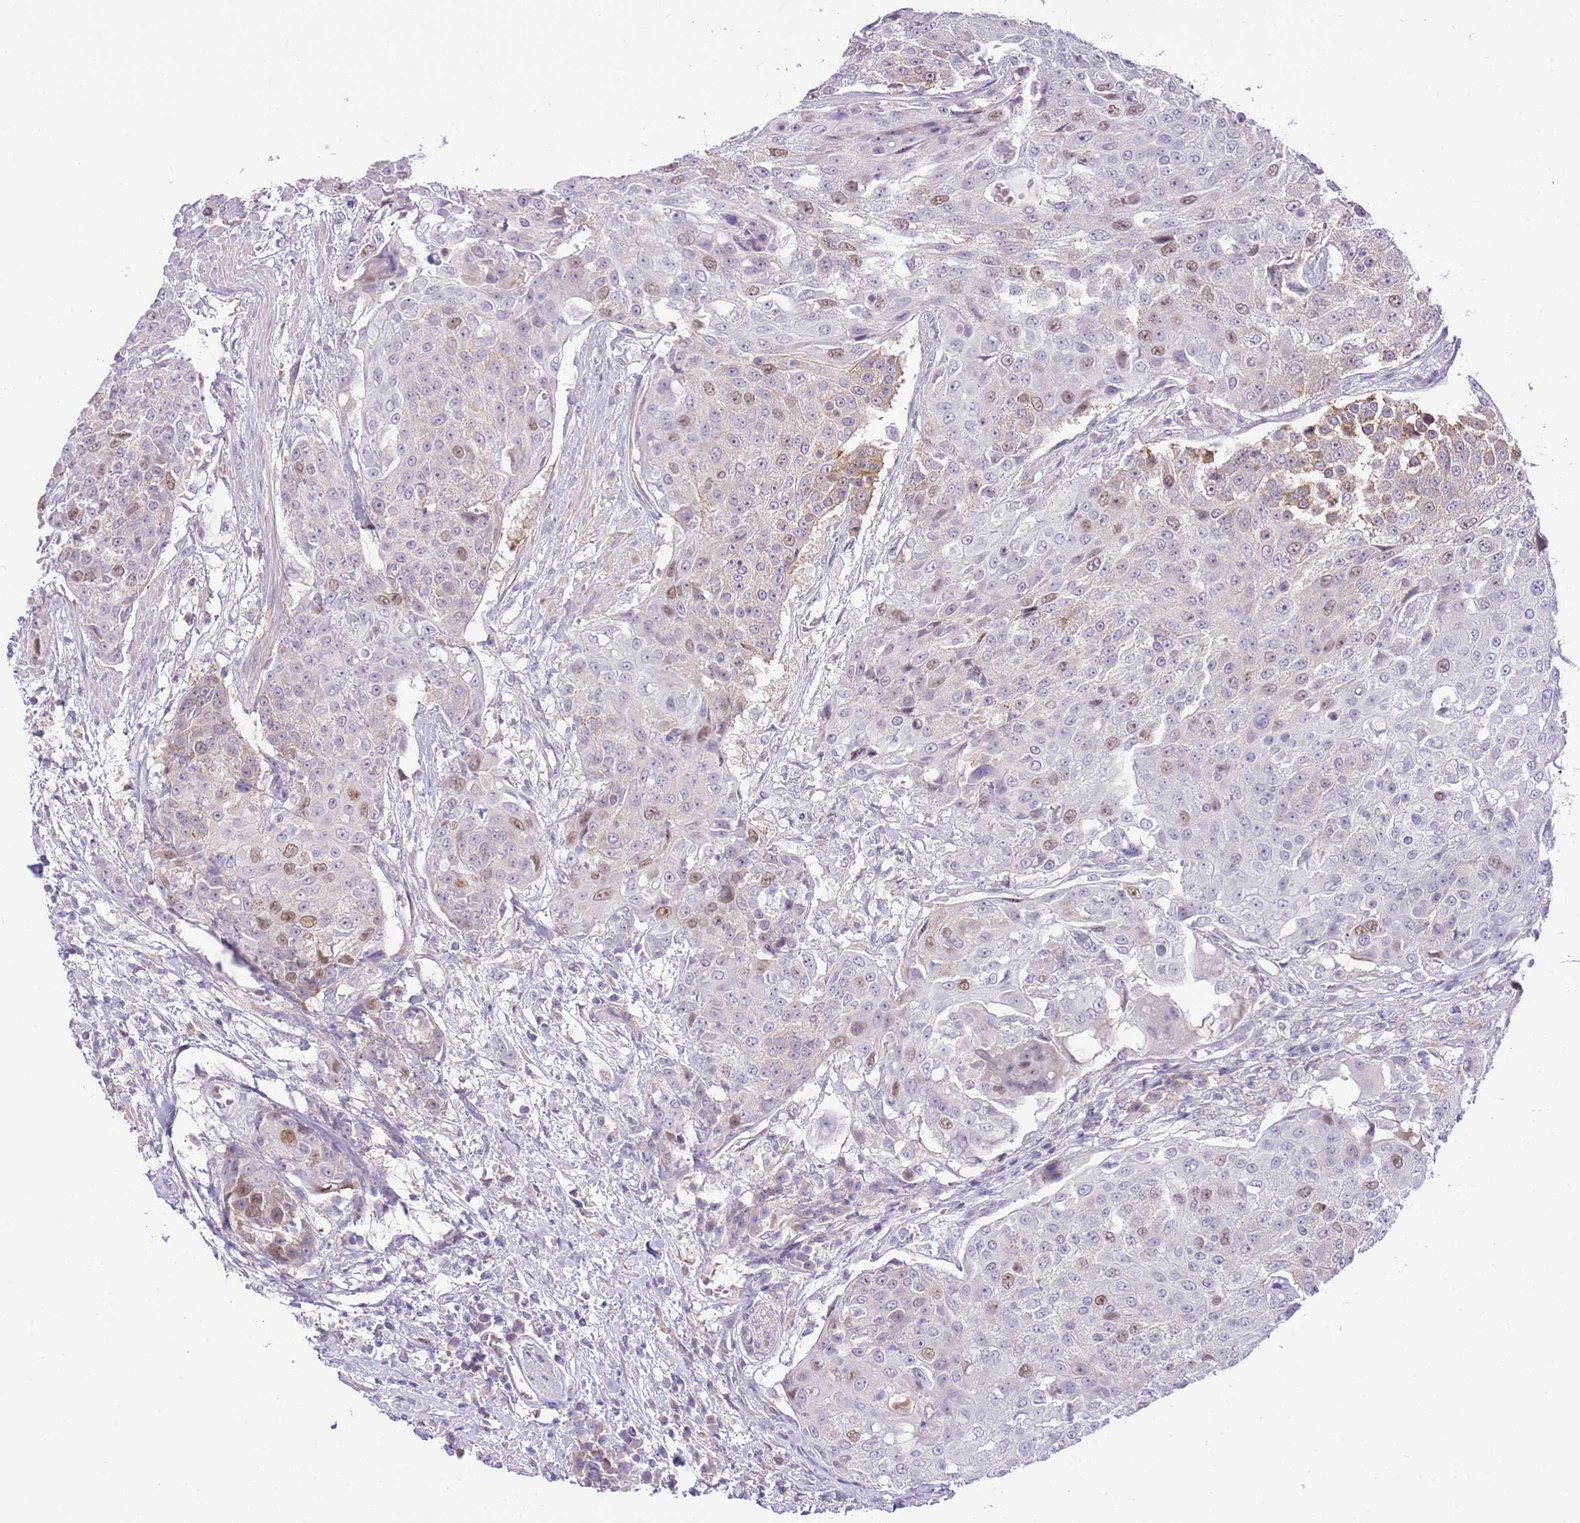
{"staining": {"intensity": "moderate", "quantity": "<25%", "location": "nuclear"}, "tissue": "urothelial cancer", "cell_type": "Tumor cells", "image_type": "cancer", "snomed": [{"axis": "morphology", "description": "Urothelial carcinoma, High grade"}, {"axis": "topography", "description": "Urinary bladder"}], "caption": "Immunohistochemical staining of urothelial cancer demonstrates moderate nuclear protein positivity in approximately <25% of tumor cells.", "gene": "FBRSL1", "patient": {"sex": "female", "age": 63}}